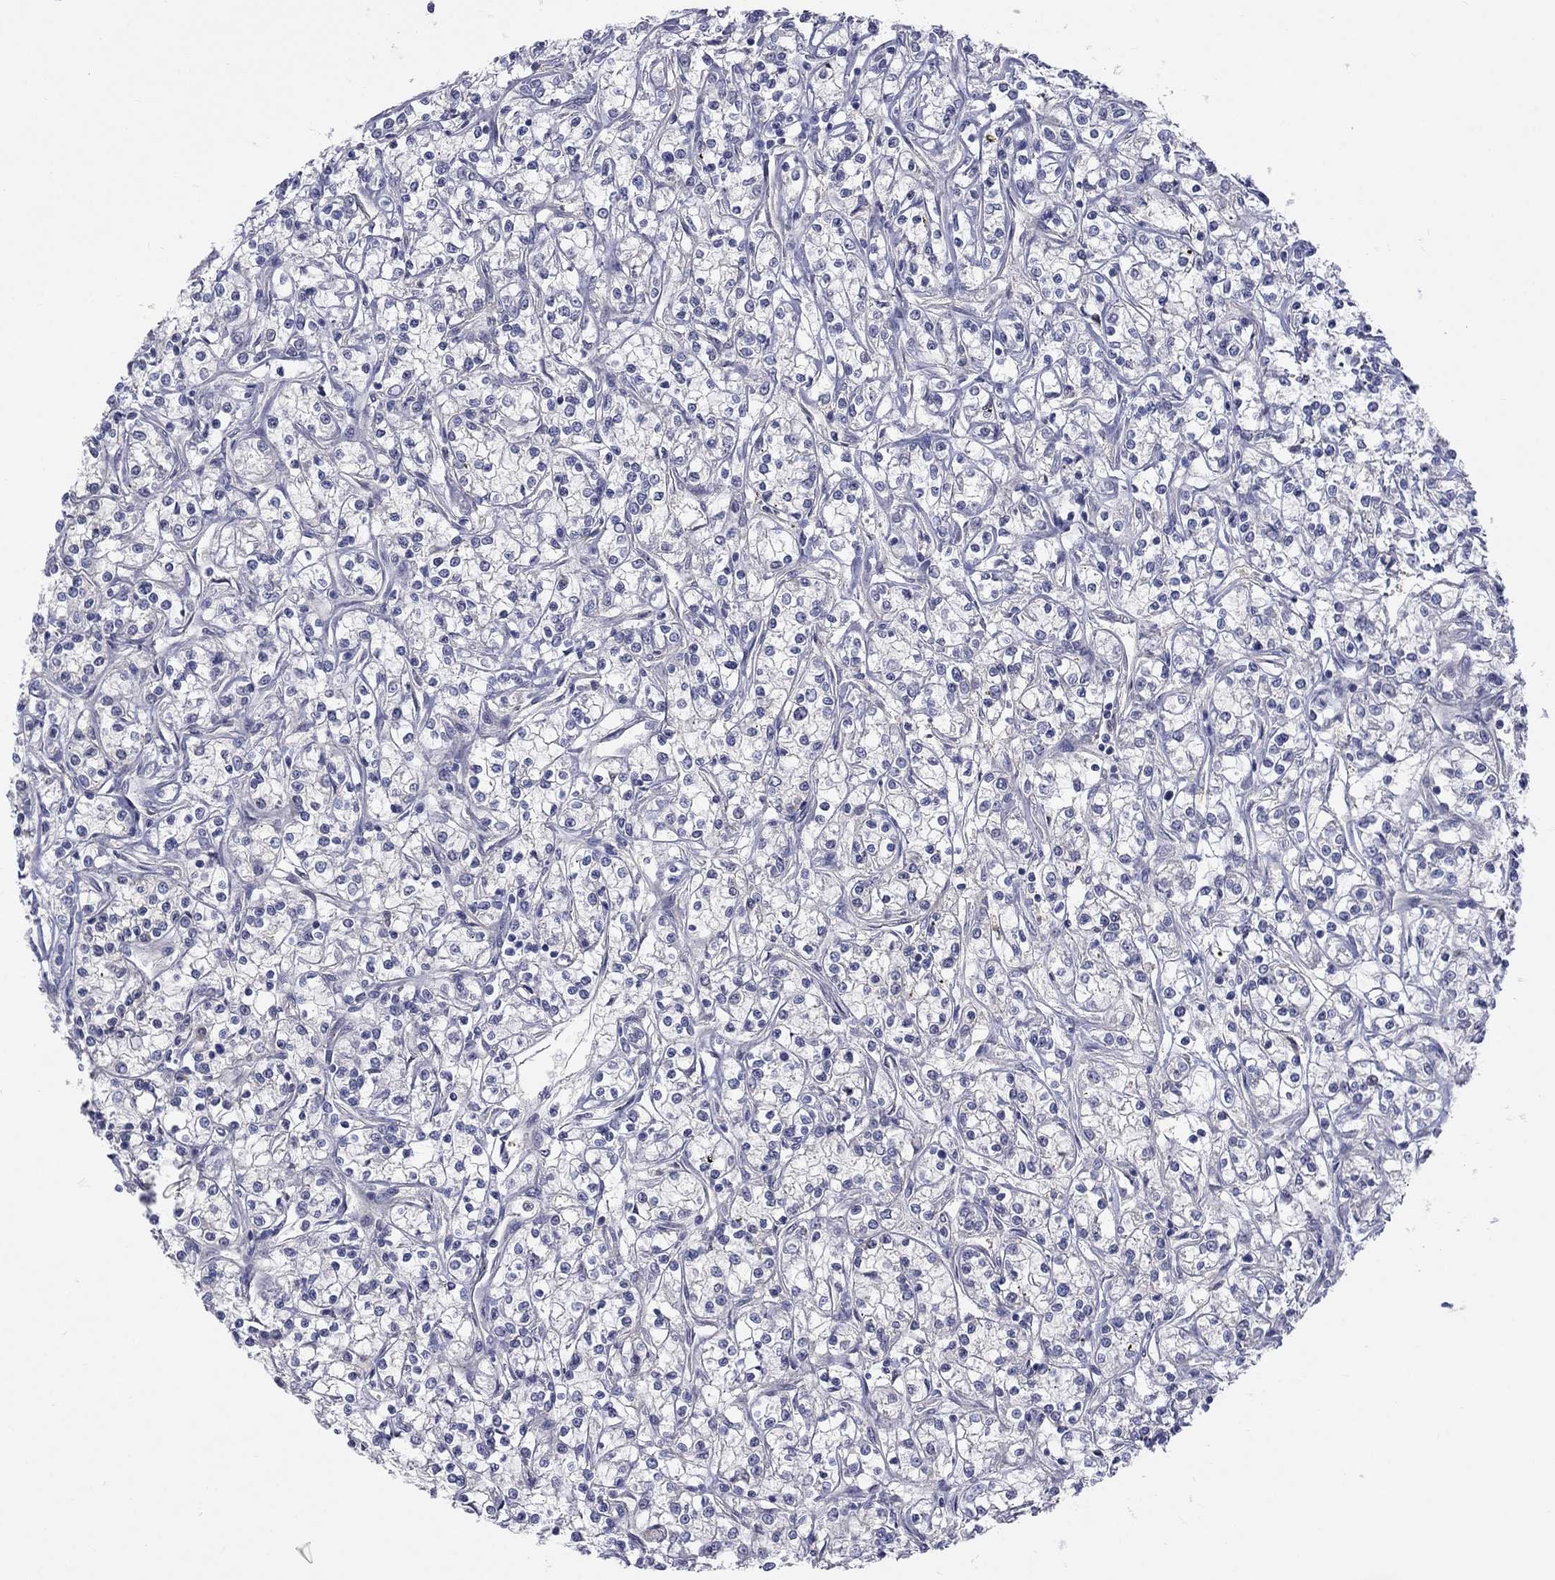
{"staining": {"intensity": "negative", "quantity": "none", "location": "none"}, "tissue": "renal cancer", "cell_type": "Tumor cells", "image_type": "cancer", "snomed": [{"axis": "morphology", "description": "Adenocarcinoma, NOS"}, {"axis": "topography", "description": "Kidney"}], "caption": "A high-resolution photomicrograph shows immunohistochemistry (IHC) staining of renal adenocarcinoma, which shows no significant expression in tumor cells.", "gene": "EGFLAM", "patient": {"sex": "female", "age": 59}}